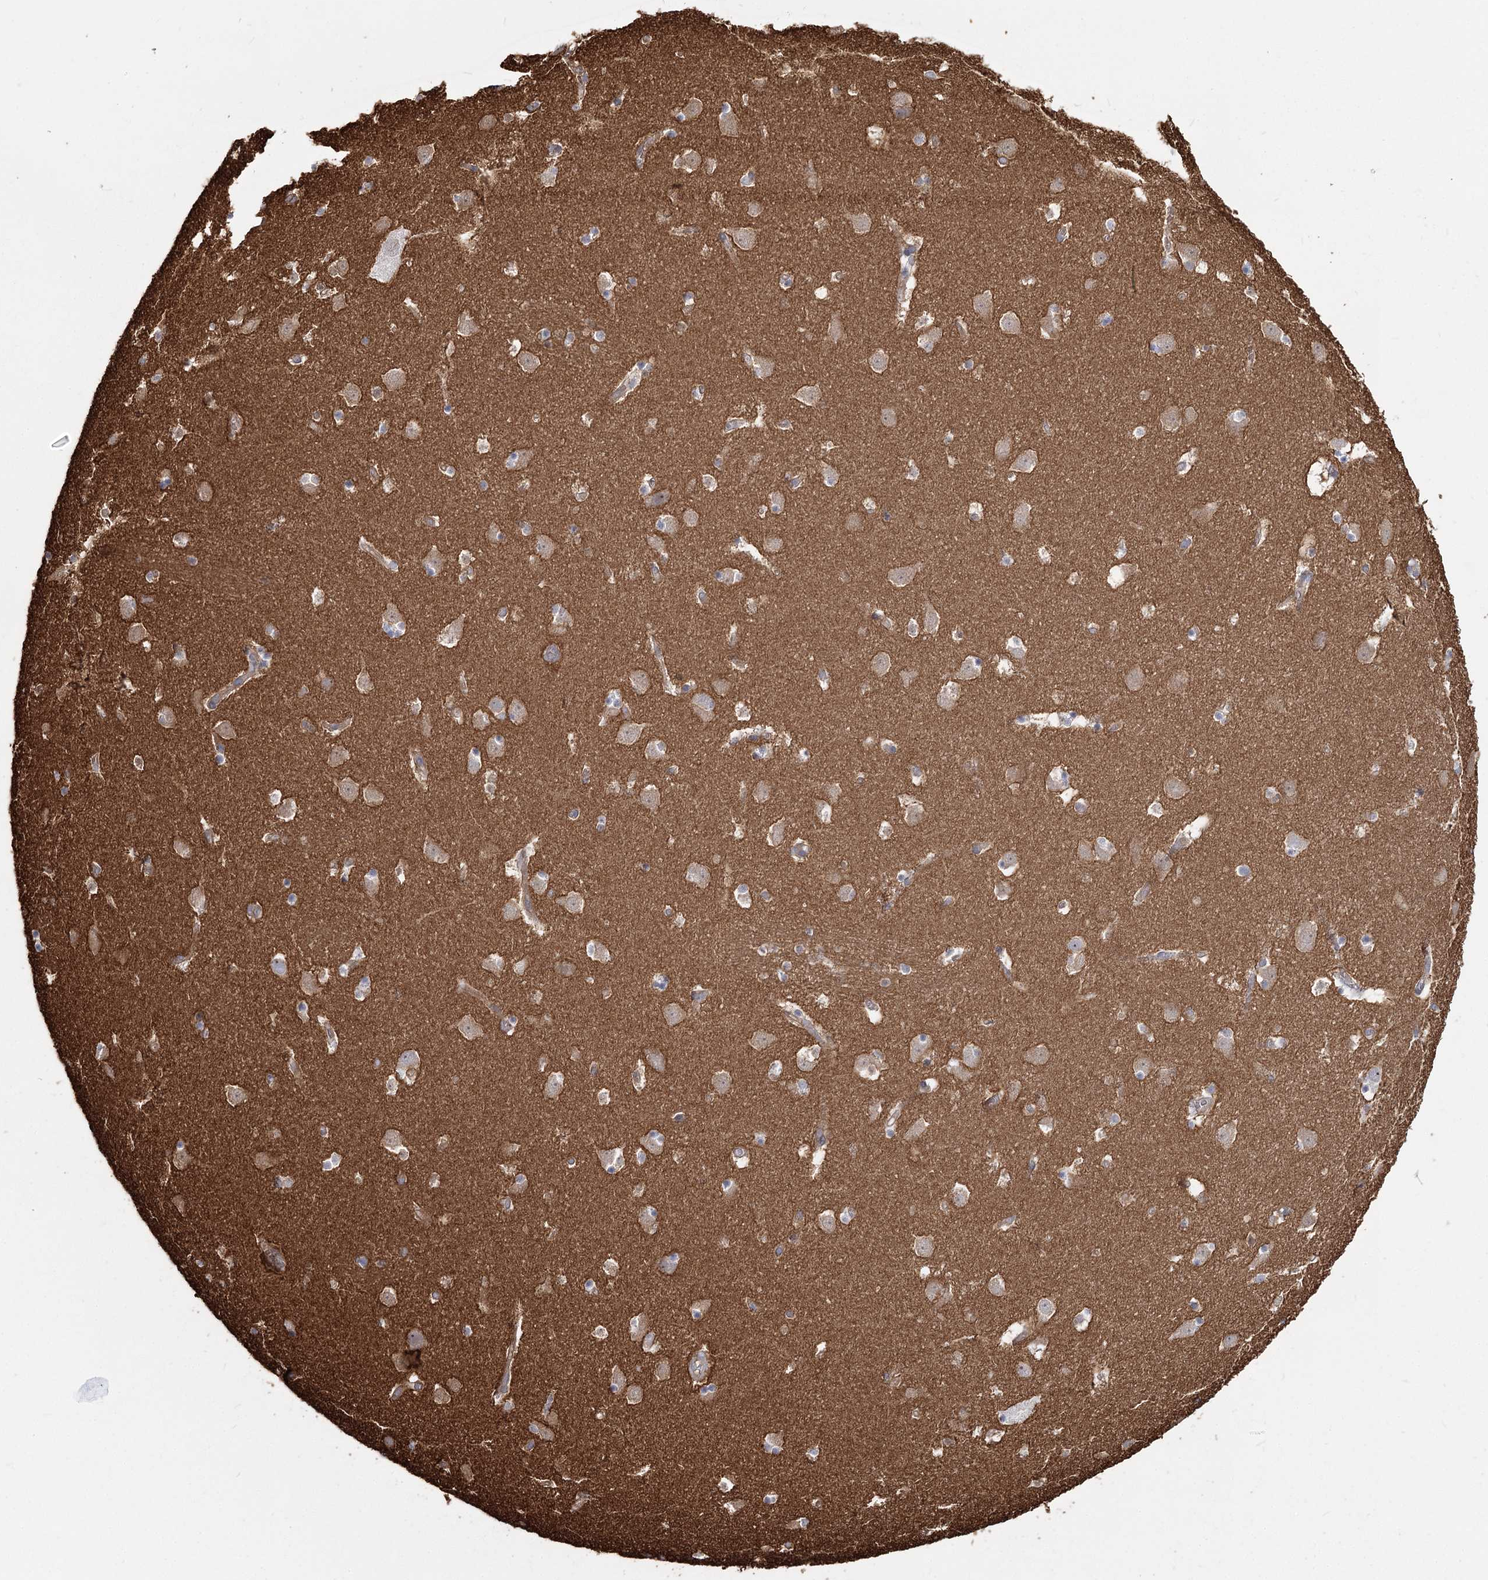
{"staining": {"intensity": "negative", "quantity": "none", "location": "none"}, "tissue": "caudate", "cell_type": "Glial cells", "image_type": "normal", "snomed": [{"axis": "morphology", "description": "Normal tissue, NOS"}, {"axis": "topography", "description": "Lateral ventricle wall"}], "caption": "DAB (3,3'-diaminobenzidine) immunohistochemical staining of unremarkable human caudate reveals no significant positivity in glial cells.", "gene": "RPP14", "patient": {"sex": "male", "age": 45}}